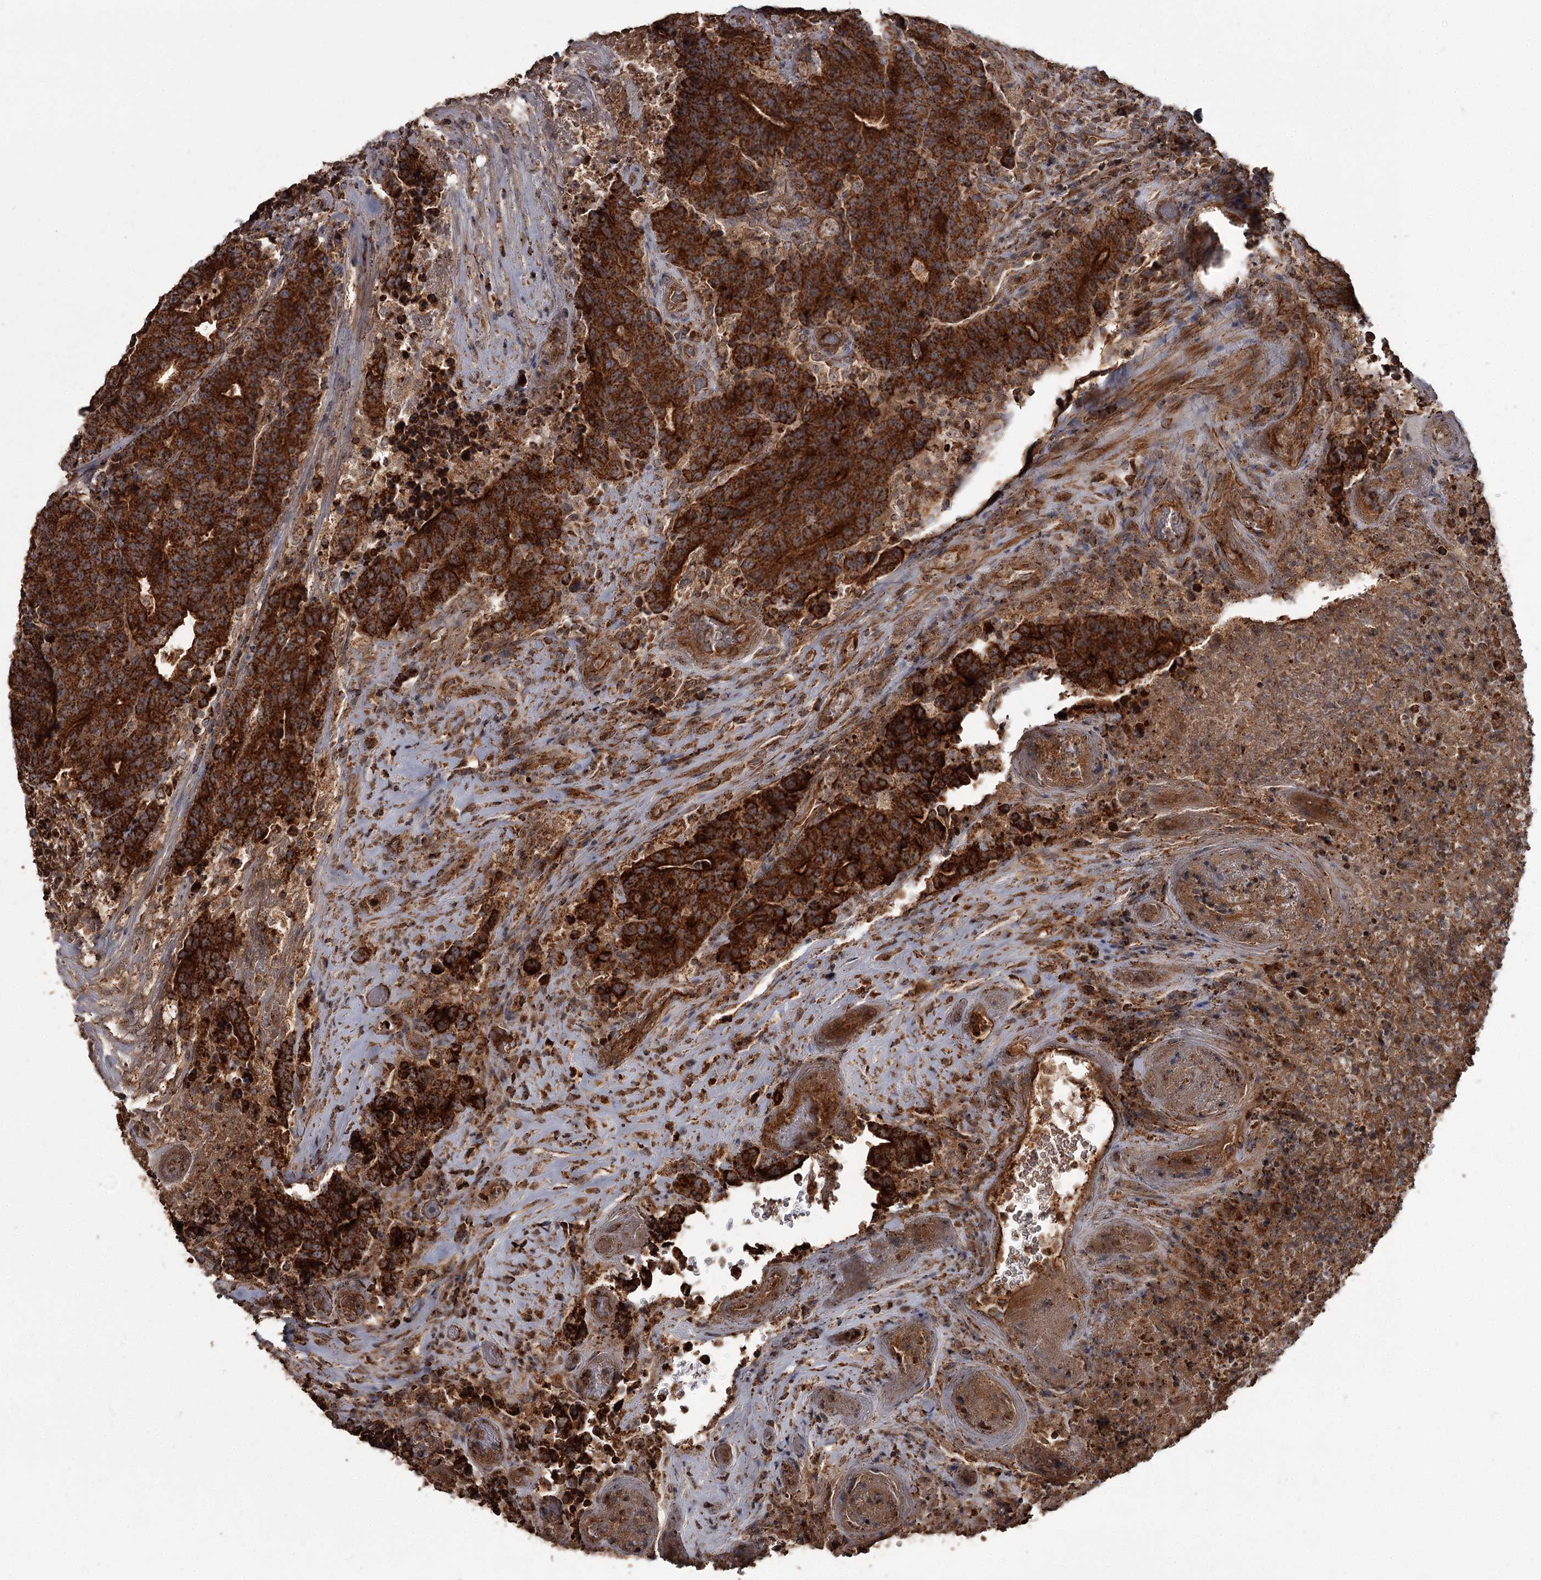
{"staining": {"intensity": "strong", "quantity": ">75%", "location": "cytoplasmic/membranous"}, "tissue": "colorectal cancer", "cell_type": "Tumor cells", "image_type": "cancer", "snomed": [{"axis": "morphology", "description": "Adenocarcinoma, NOS"}, {"axis": "topography", "description": "Colon"}], "caption": "A photomicrograph of colorectal adenocarcinoma stained for a protein shows strong cytoplasmic/membranous brown staining in tumor cells.", "gene": "THAP9", "patient": {"sex": "female", "age": 75}}